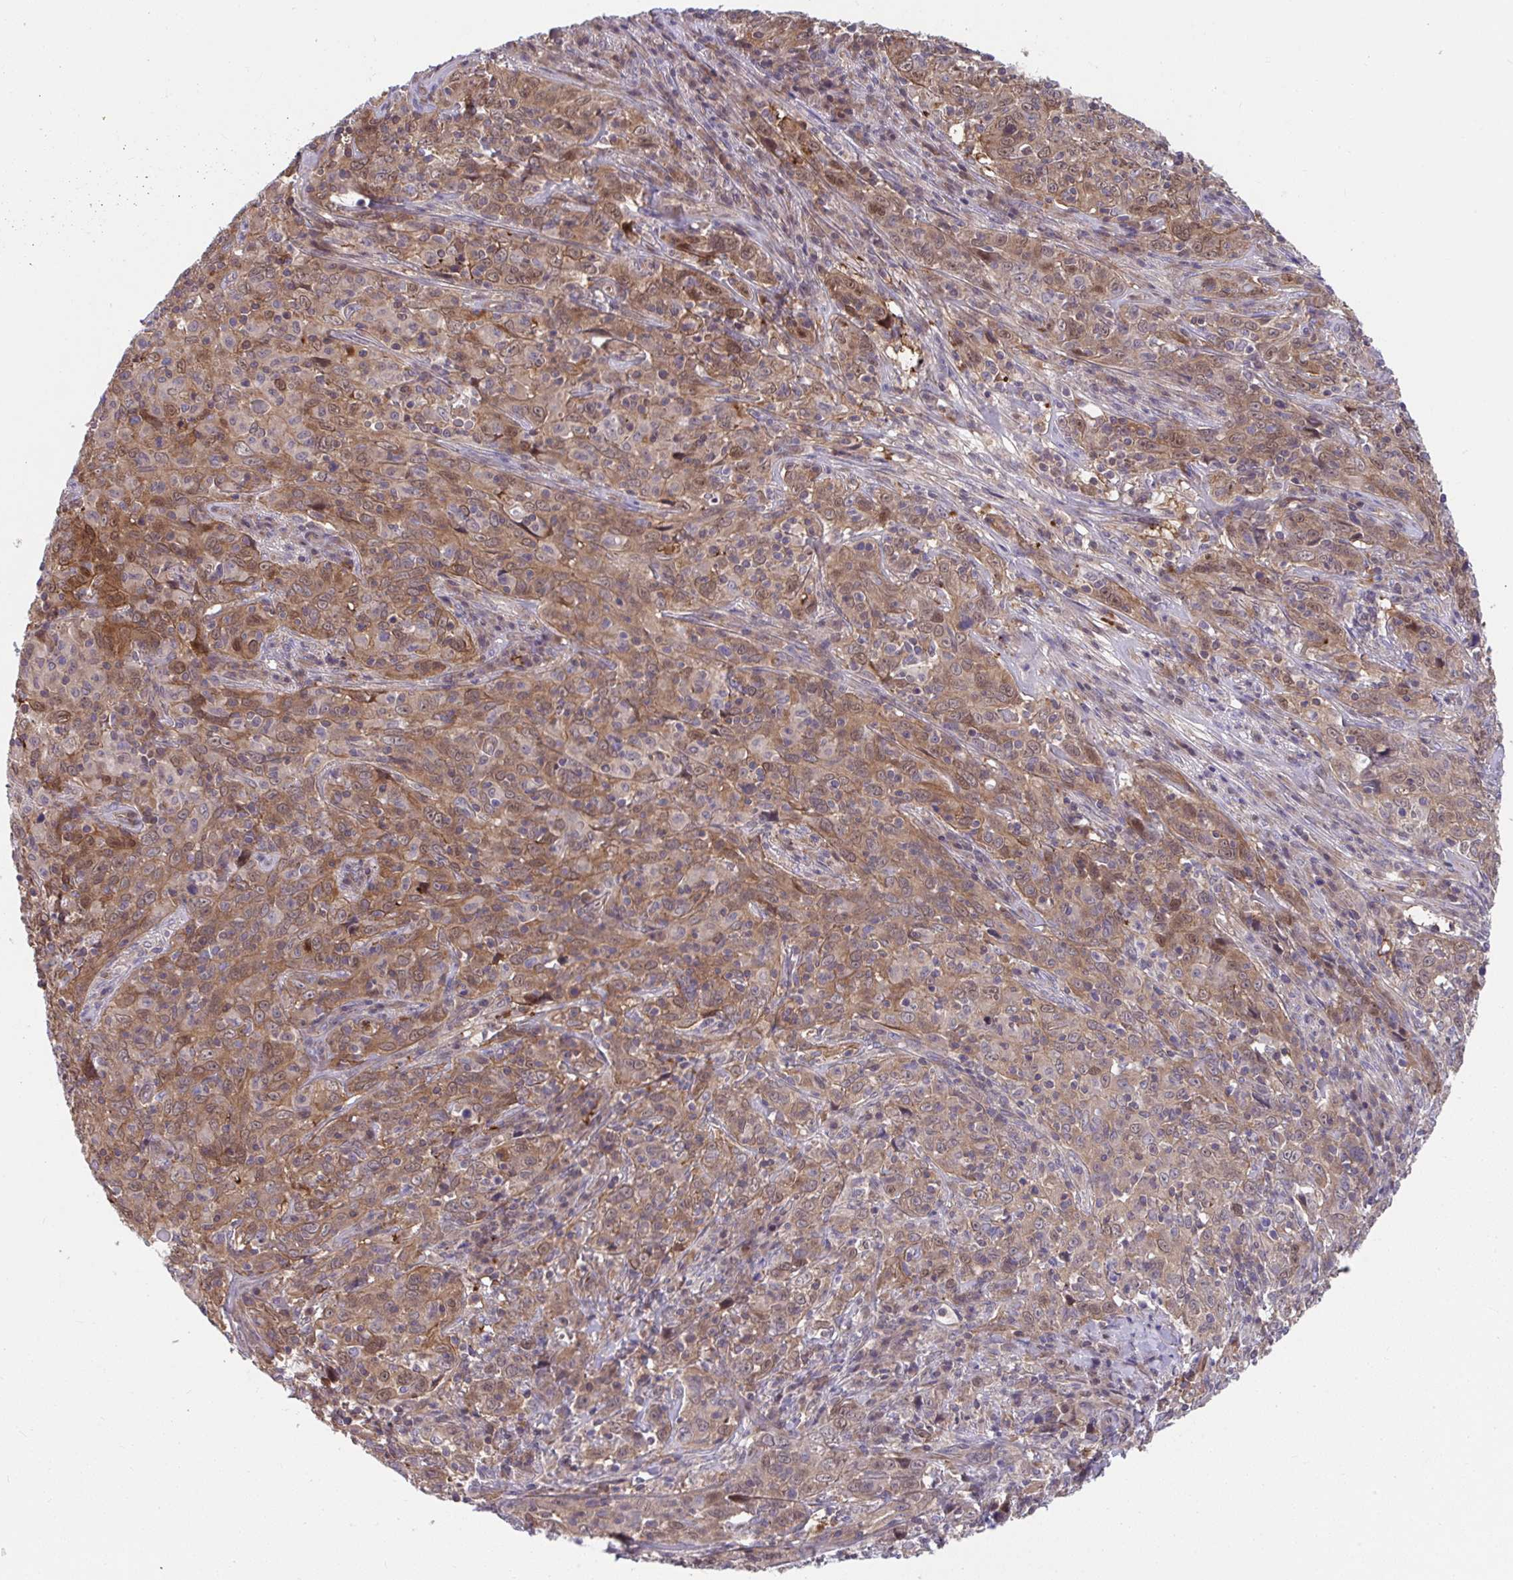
{"staining": {"intensity": "moderate", "quantity": ">75%", "location": "cytoplasmic/membranous,nuclear"}, "tissue": "cervical cancer", "cell_type": "Tumor cells", "image_type": "cancer", "snomed": [{"axis": "morphology", "description": "Squamous cell carcinoma, NOS"}, {"axis": "topography", "description": "Cervix"}], "caption": "Protein expression analysis of human squamous cell carcinoma (cervical) reveals moderate cytoplasmic/membranous and nuclear staining in about >75% of tumor cells.", "gene": "PCDHB7", "patient": {"sex": "female", "age": 46}}